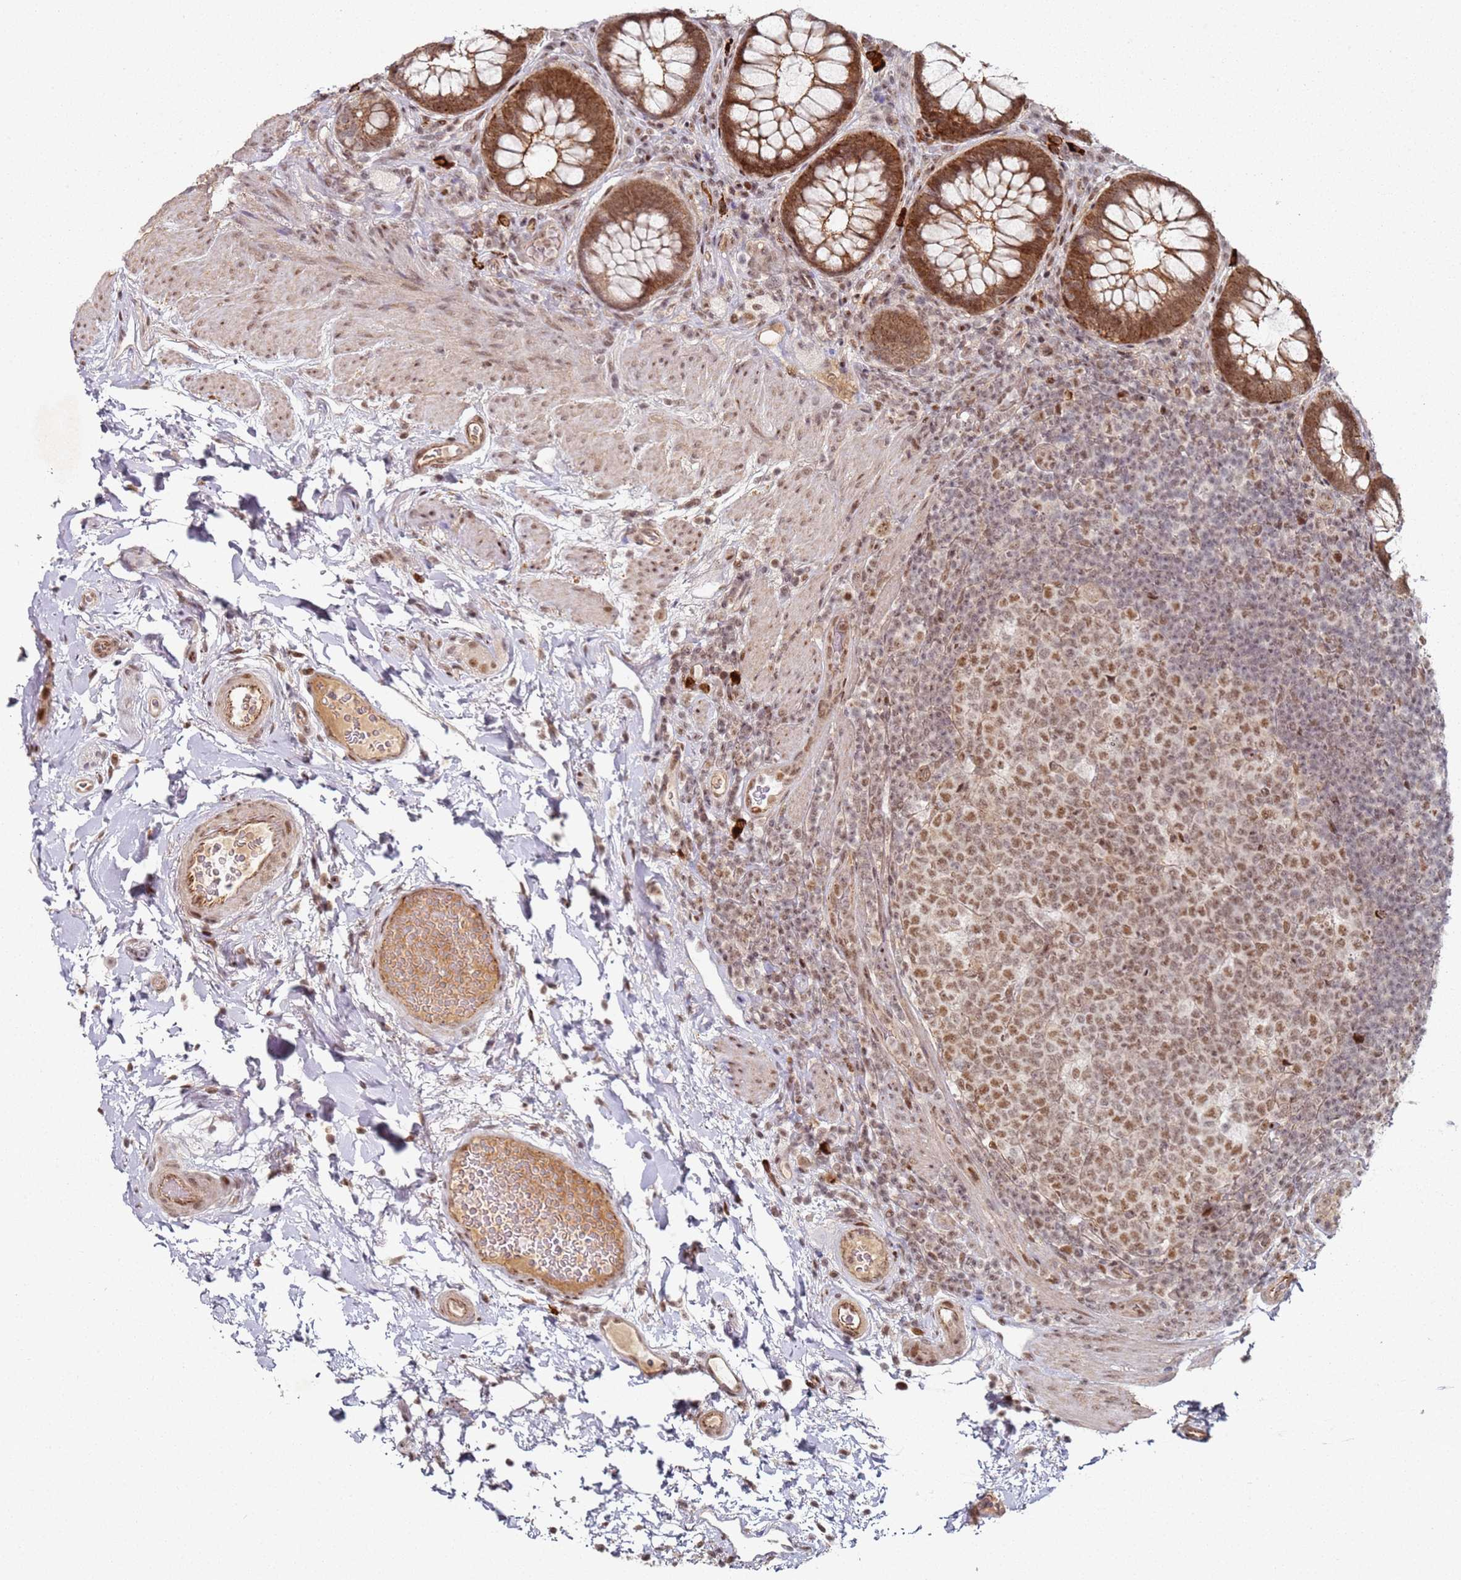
{"staining": {"intensity": "strong", "quantity": ">75%", "location": "cytoplasmic/membranous,nuclear"}, "tissue": "rectum", "cell_type": "Glandular cells", "image_type": "normal", "snomed": [{"axis": "morphology", "description": "Normal tissue, NOS"}, {"axis": "topography", "description": "Rectum"}, {"axis": "topography", "description": "Peripheral nerve tissue"}], "caption": "The image displays a brown stain indicating the presence of a protein in the cytoplasmic/membranous,nuclear of glandular cells in rectum.", "gene": "ATF6B", "patient": {"sex": "female", "age": 69}}